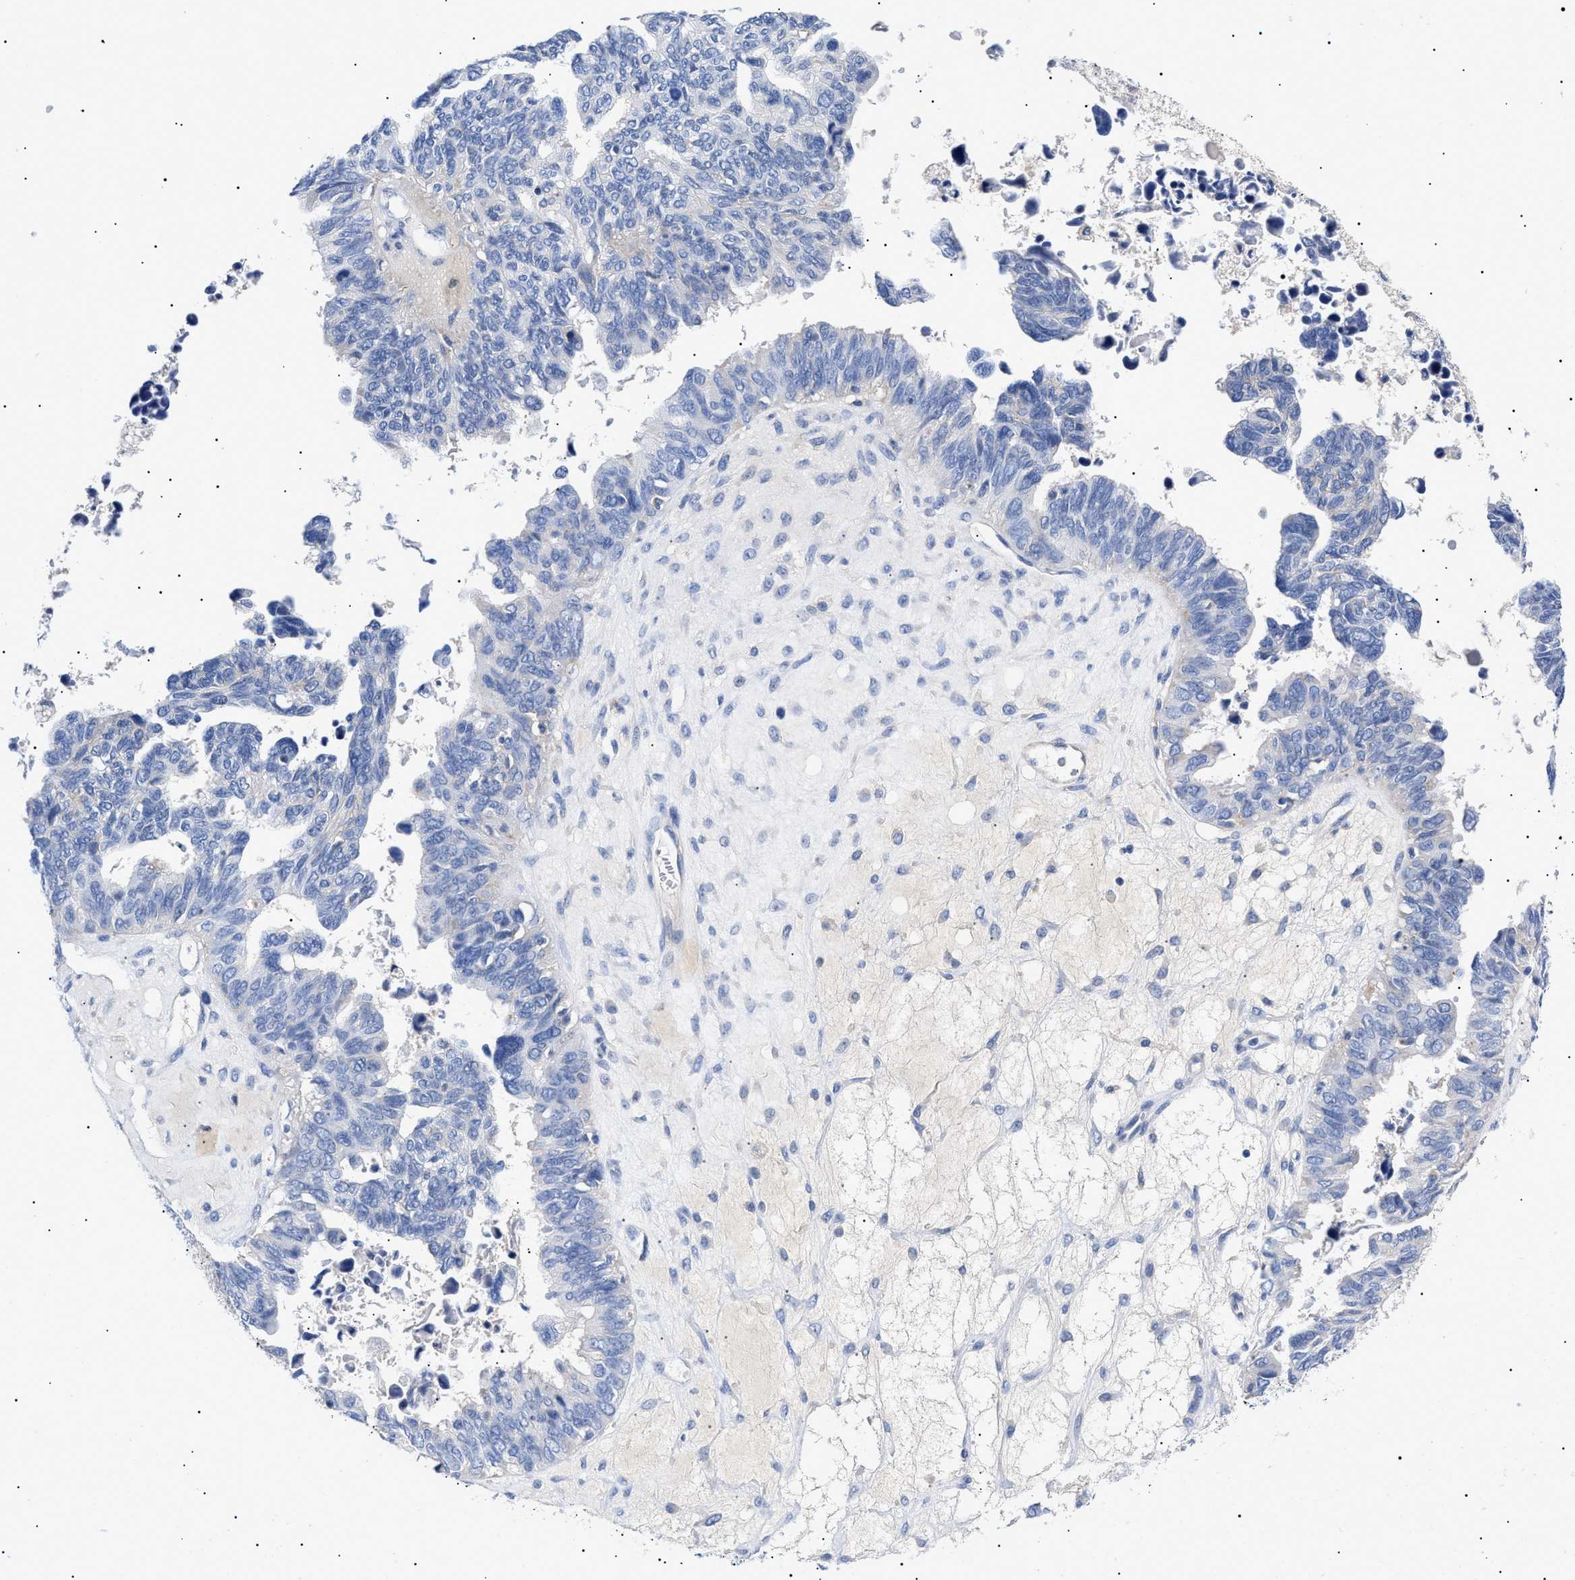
{"staining": {"intensity": "negative", "quantity": "none", "location": "none"}, "tissue": "ovarian cancer", "cell_type": "Tumor cells", "image_type": "cancer", "snomed": [{"axis": "morphology", "description": "Cystadenocarcinoma, serous, NOS"}, {"axis": "topography", "description": "Ovary"}], "caption": "A high-resolution micrograph shows immunohistochemistry staining of ovarian cancer, which demonstrates no significant positivity in tumor cells.", "gene": "ACKR1", "patient": {"sex": "female", "age": 79}}